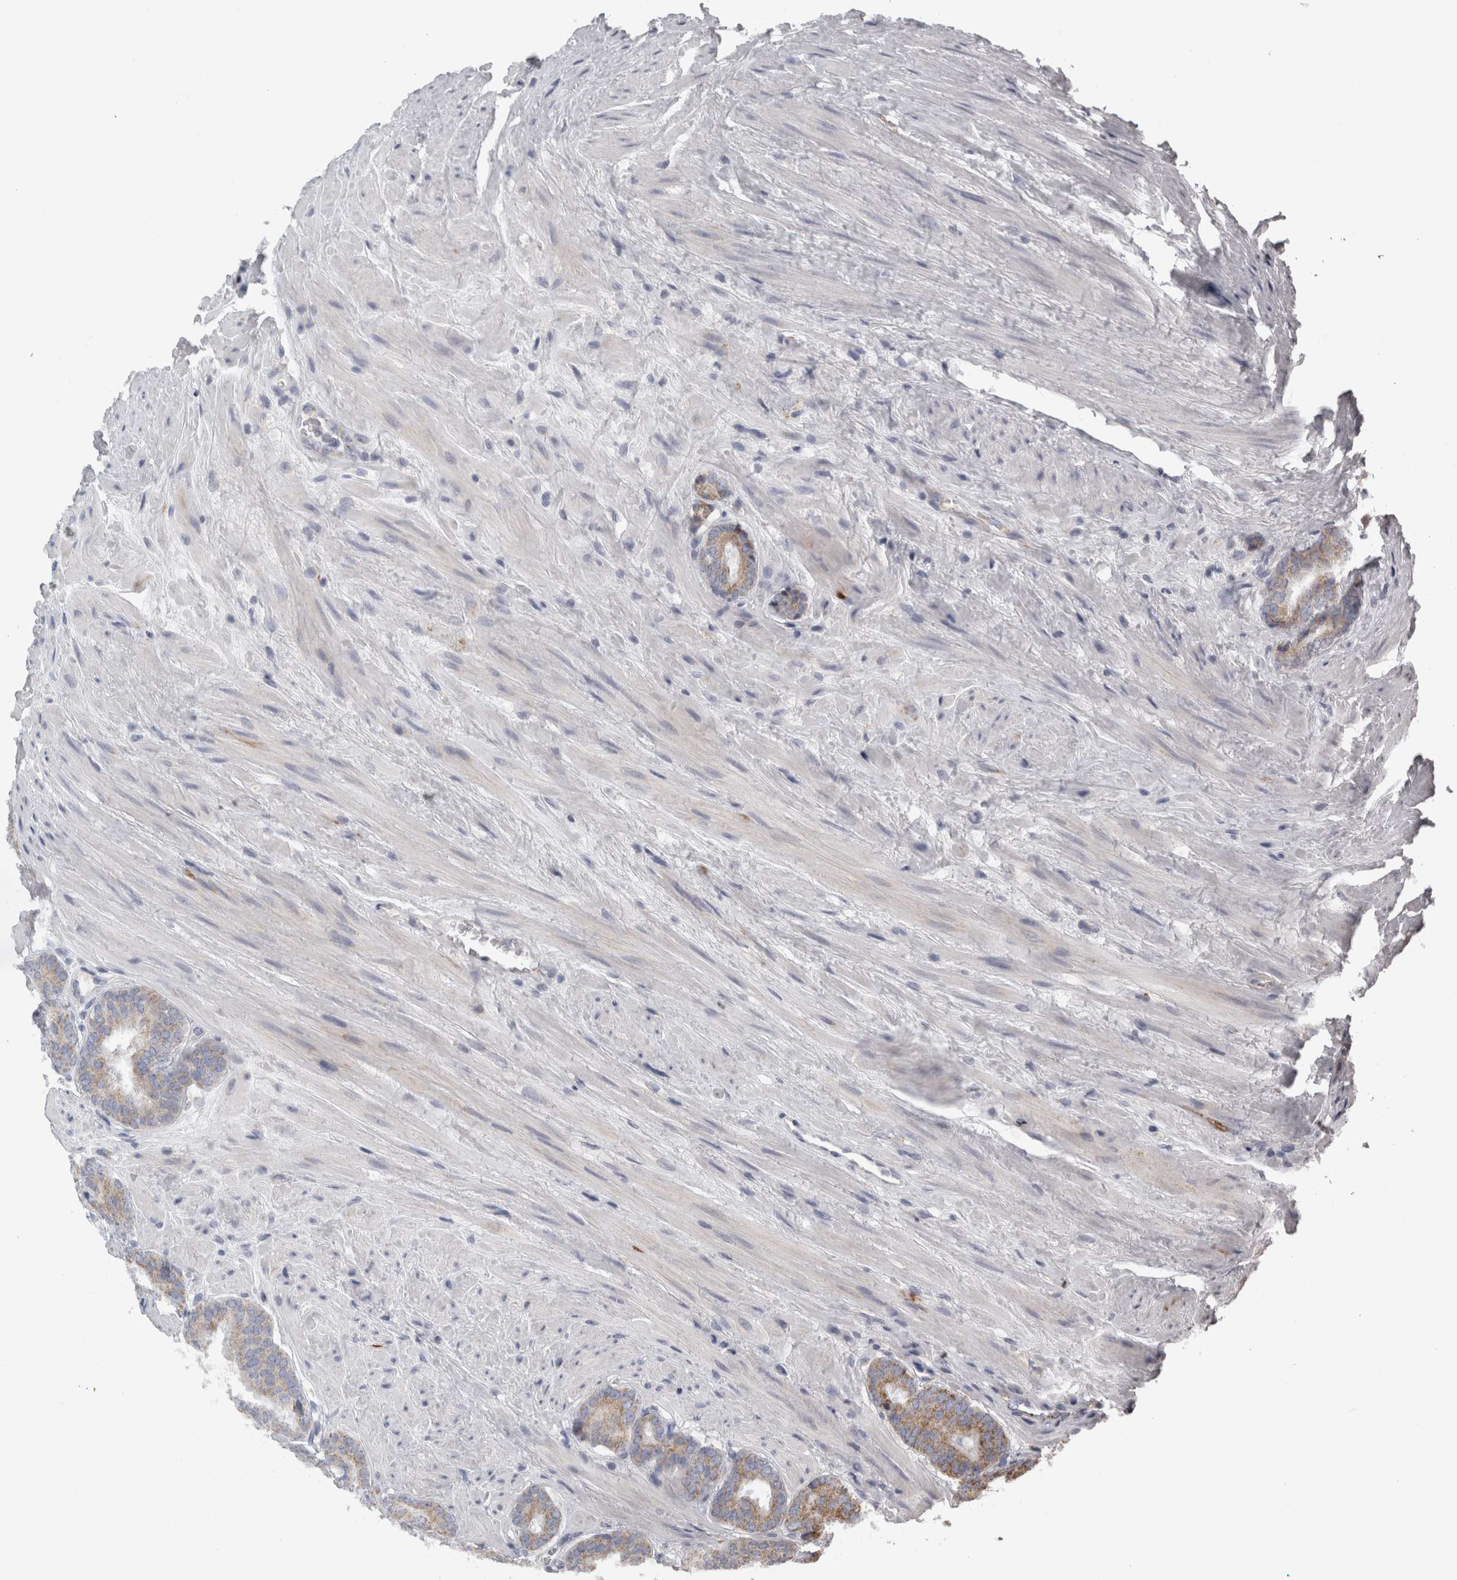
{"staining": {"intensity": "weak", "quantity": ">75%", "location": "cytoplasmic/membranous"}, "tissue": "prostate cancer", "cell_type": "Tumor cells", "image_type": "cancer", "snomed": [{"axis": "morphology", "description": "Adenocarcinoma, Low grade"}, {"axis": "topography", "description": "Prostate"}], "caption": "This image exhibits low-grade adenocarcinoma (prostate) stained with immunohistochemistry (IHC) to label a protein in brown. The cytoplasmic/membranous of tumor cells show weak positivity for the protein. Nuclei are counter-stained blue.", "gene": "TCAP", "patient": {"sex": "male", "age": 69}}